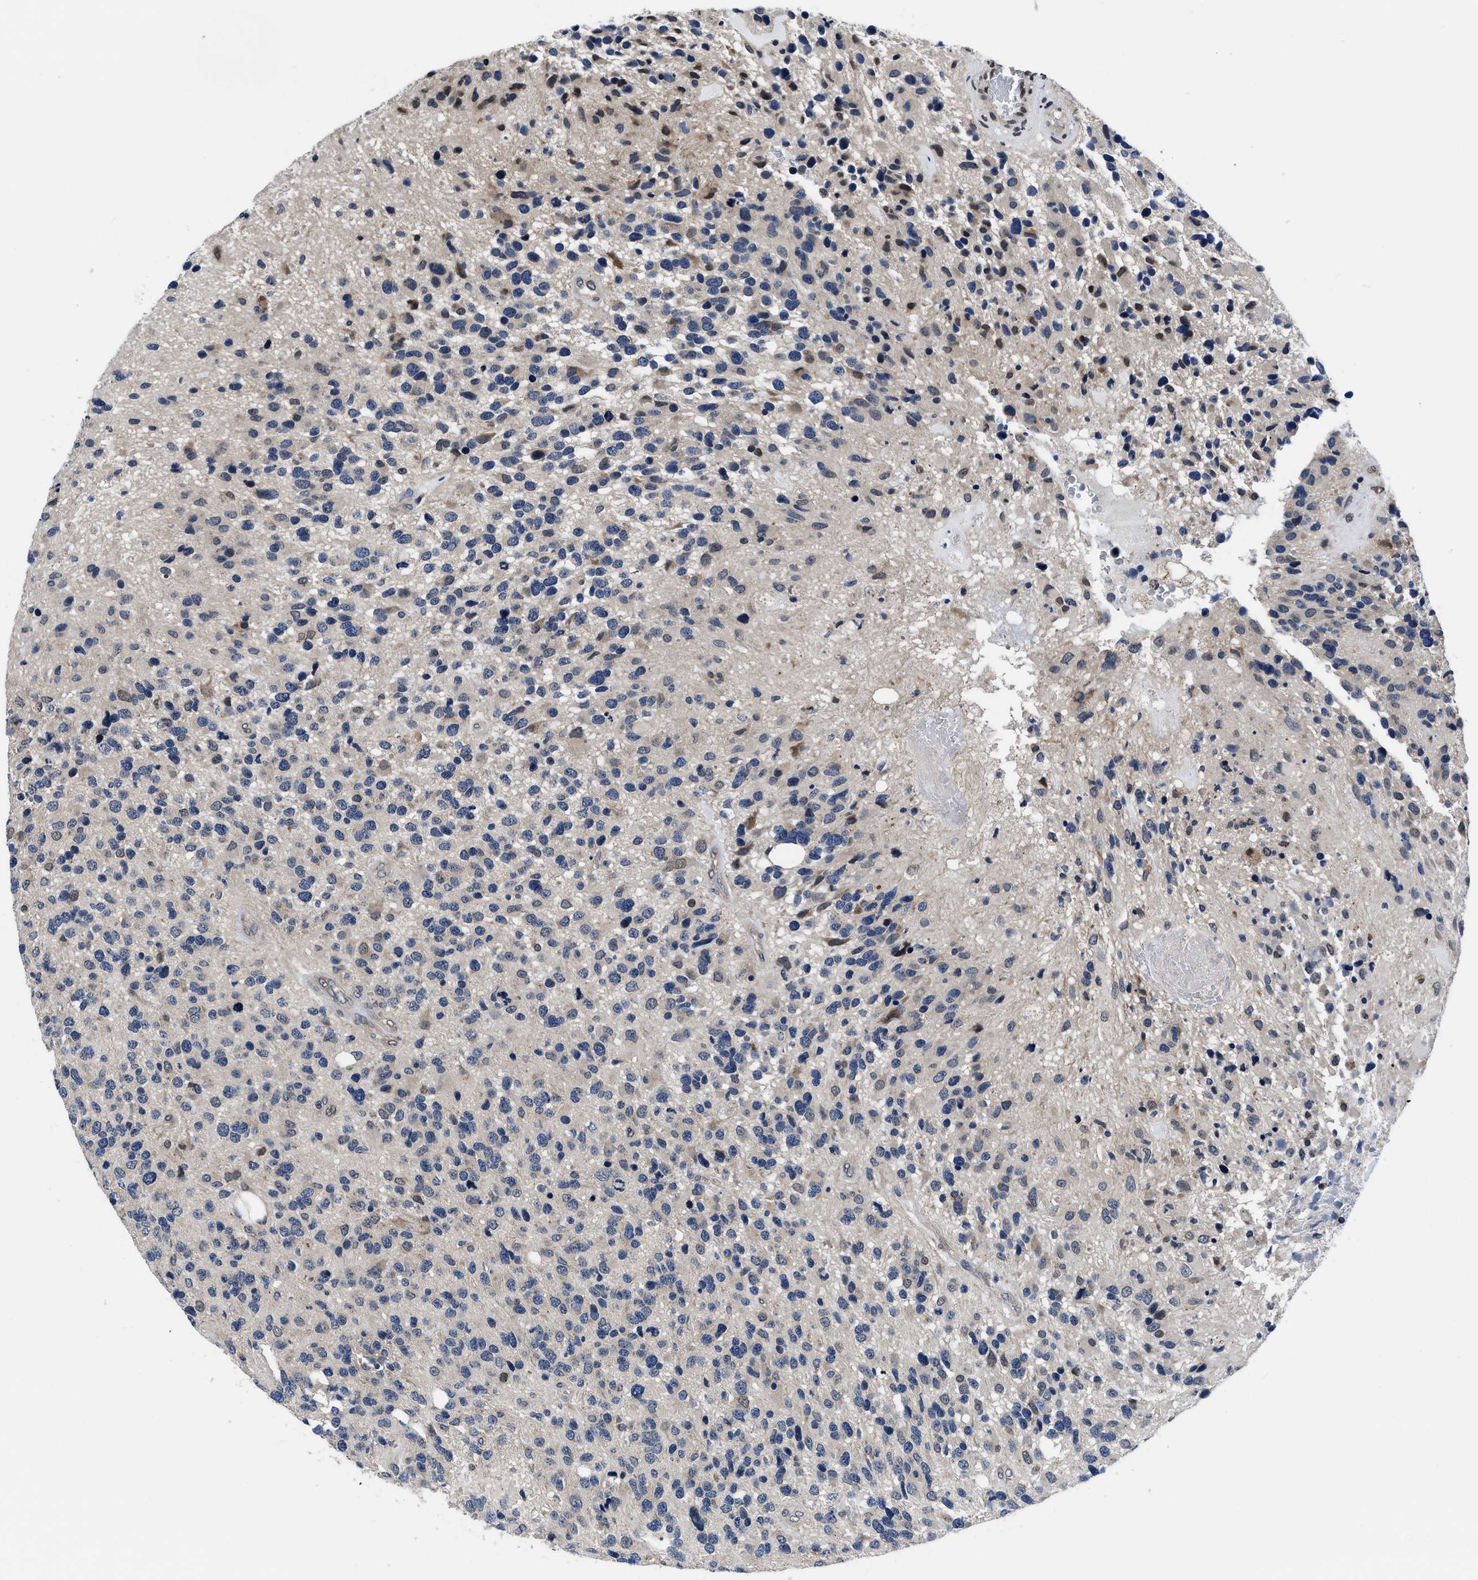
{"staining": {"intensity": "negative", "quantity": "none", "location": "none"}, "tissue": "glioma", "cell_type": "Tumor cells", "image_type": "cancer", "snomed": [{"axis": "morphology", "description": "Glioma, malignant, High grade"}, {"axis": "topography", "description": "Brain"}], "caption": "Protein analysis of glioma shows no significant positivity in tumor cells.", "gene": "SNX10", "patient": {"sex": "female", "age": 58}}